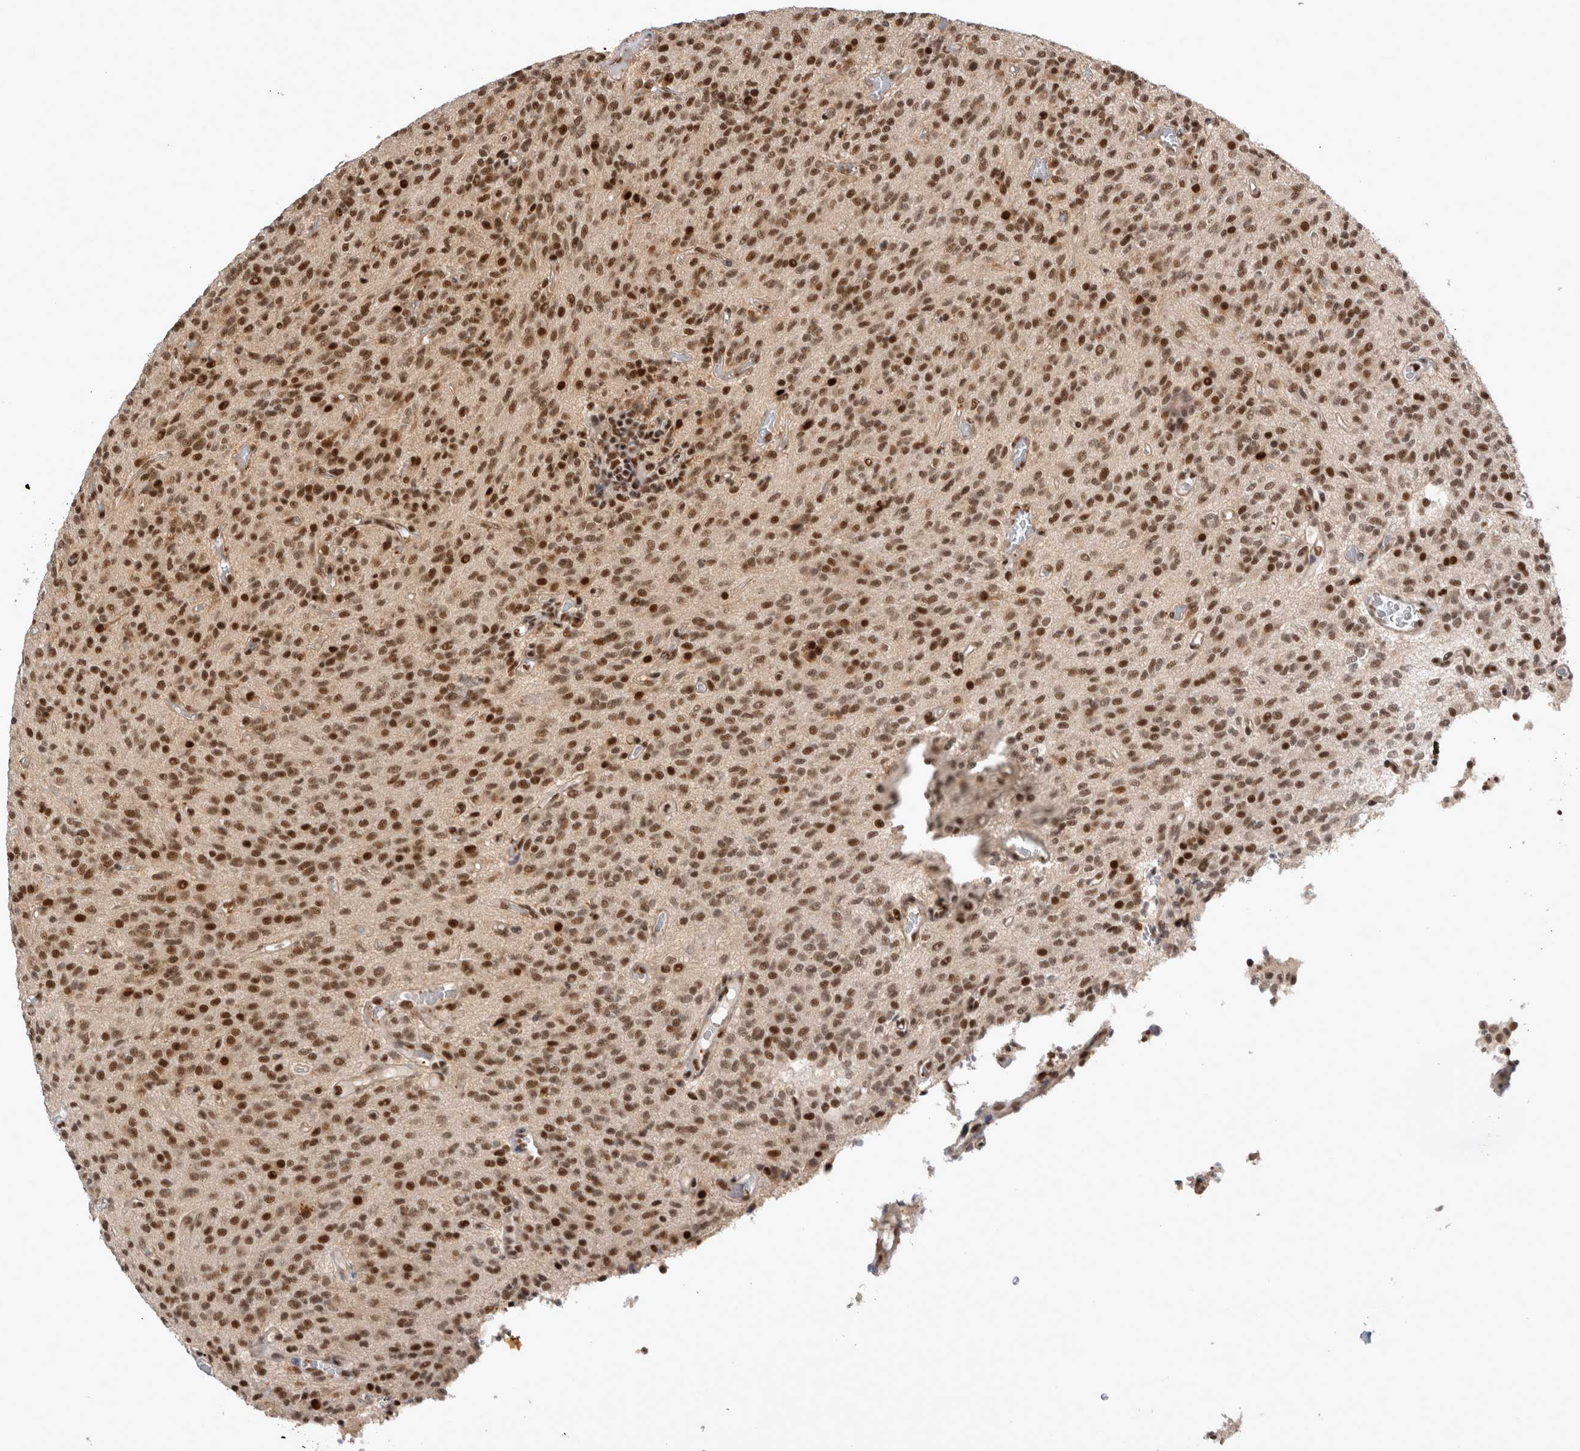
{"staining": {"intensity": "strong", "quantity": ">75%", "location": "nuclear"}, "tissue": "glioma", "cell_type": "Tumor cells", "image_type": "cancer", "snomed": [{"axis": "morphology", "description": "Glioma, malignant, High grade"}, {"axis": "topography", "description": "Brain"}], "caption": "Immunohistochemistry (IHC) histopathology image of neoplastic tissue: glioma stained using immunohistochemistry (IHC) shows high levels of strong protein expression localized specifically in the nuclear of tumor cells, appearing as a nuclear brown color.", "gene": "EYA2", "patient": {"sex": "male", "age": 34}}